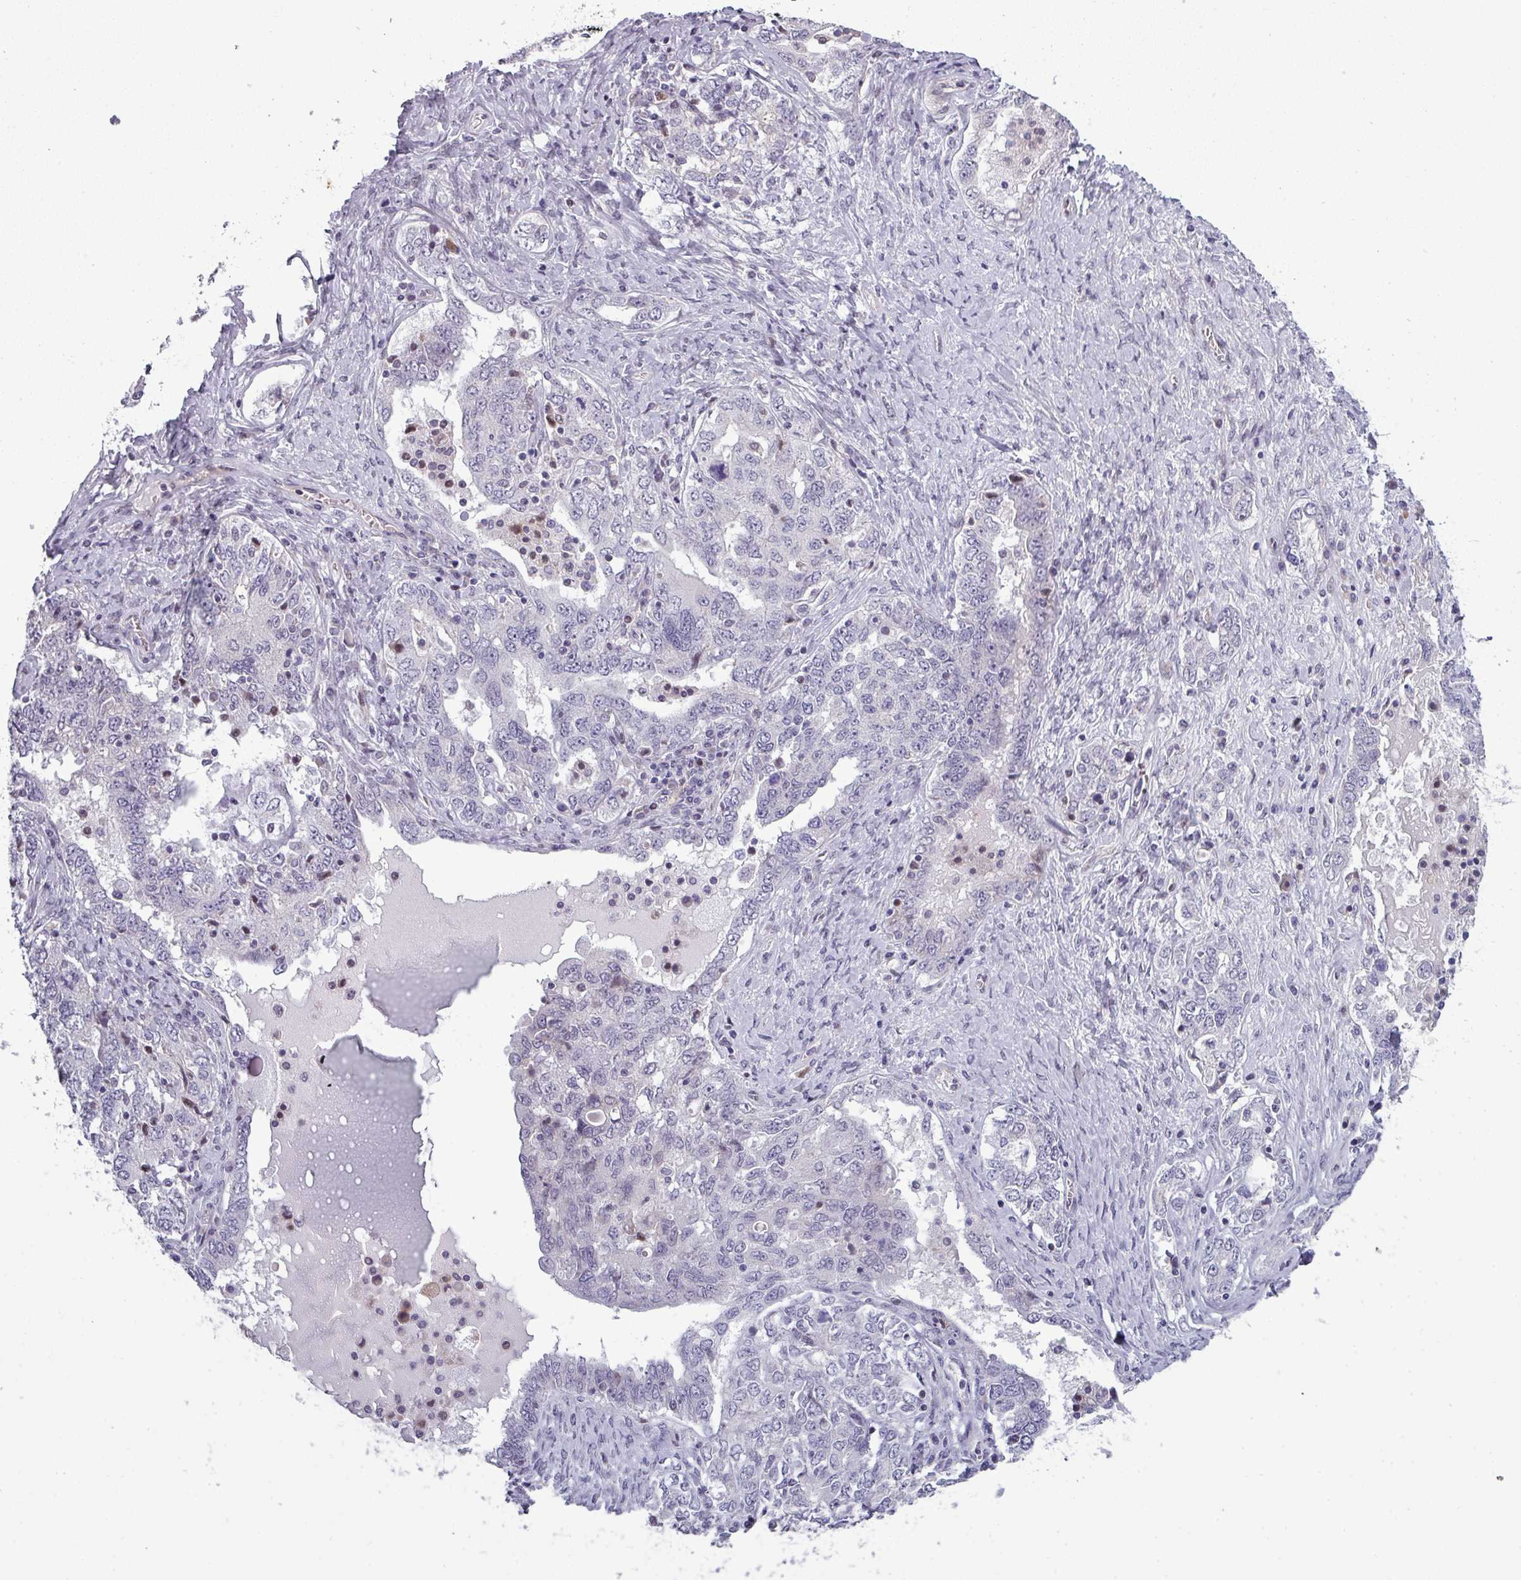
{"staining": {"intensity": "negative", "quantity": "none", "location": "none"}, "tissue": "ovarian cancer", "cell_type": "Tumor cells", "image_type": "cancer", "snomed": [{"axis": "morphology", "description": "Carcinoma, endometroid"}, {"axis": "topography", "description": "Ovary"}], "caption": "A photomicrograph of ovarian endometroid carcinoma stained for a protein displays no brown staining in tumor cells.", "gene": "PRAMEF12", "patient": {"sex": "female", "age": 62}}